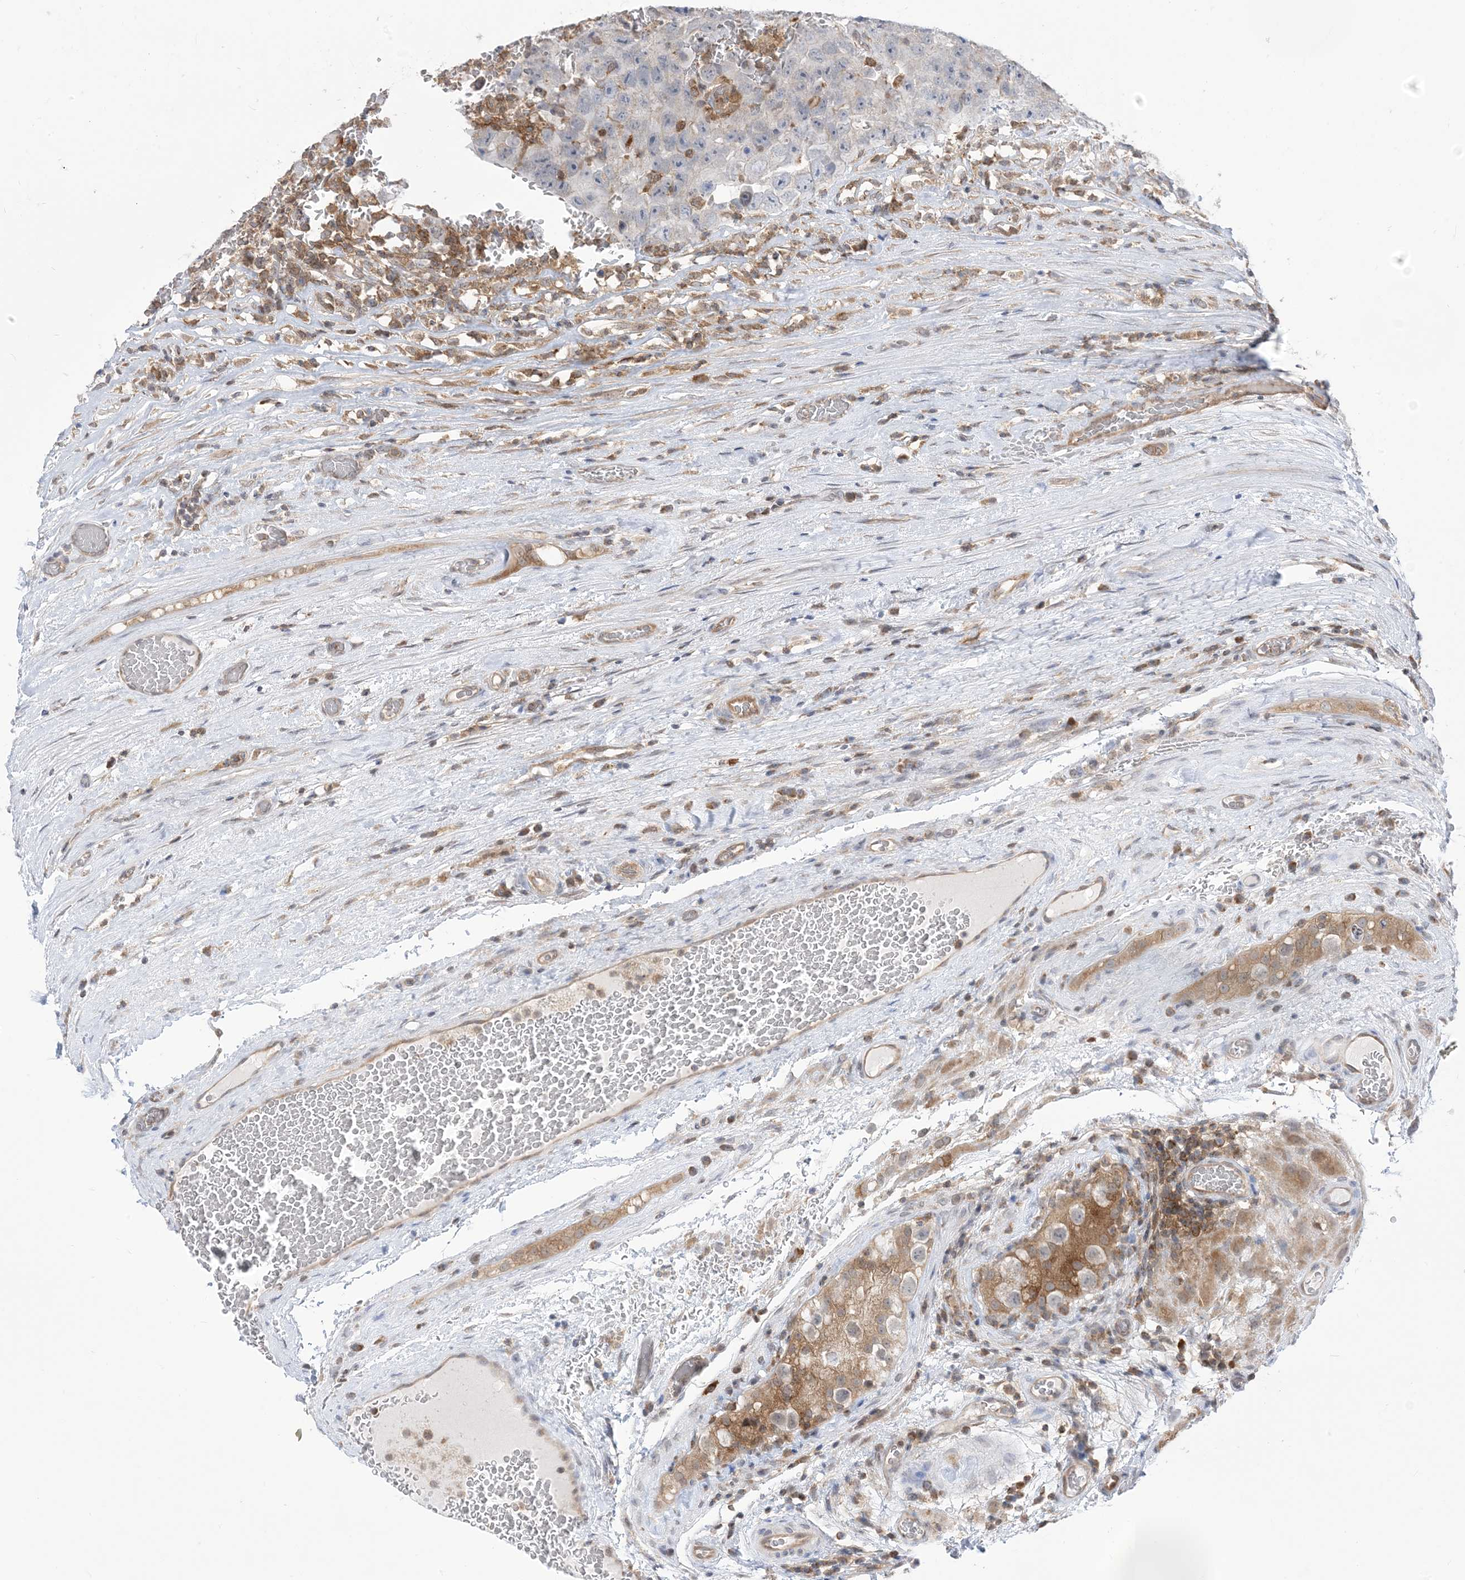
{"staining": {"intensity": "negative", "quantity": "none", "location": "none"}, "tissue": "testis cancer", "cell_type": "Tumor cells", "image_type": "cancer", "snomed": [{"axis": "morphology", "description": "Carcinoma, Embryonal, NOS"}, {"axis": "topography", "description": "Testis"}], "caption": "The immunohistochemistry image has no significant staining in tumor cells of testis cancer tissue.", "gene": "CASP4", "patient": {"sex": "male", "age": 26}}